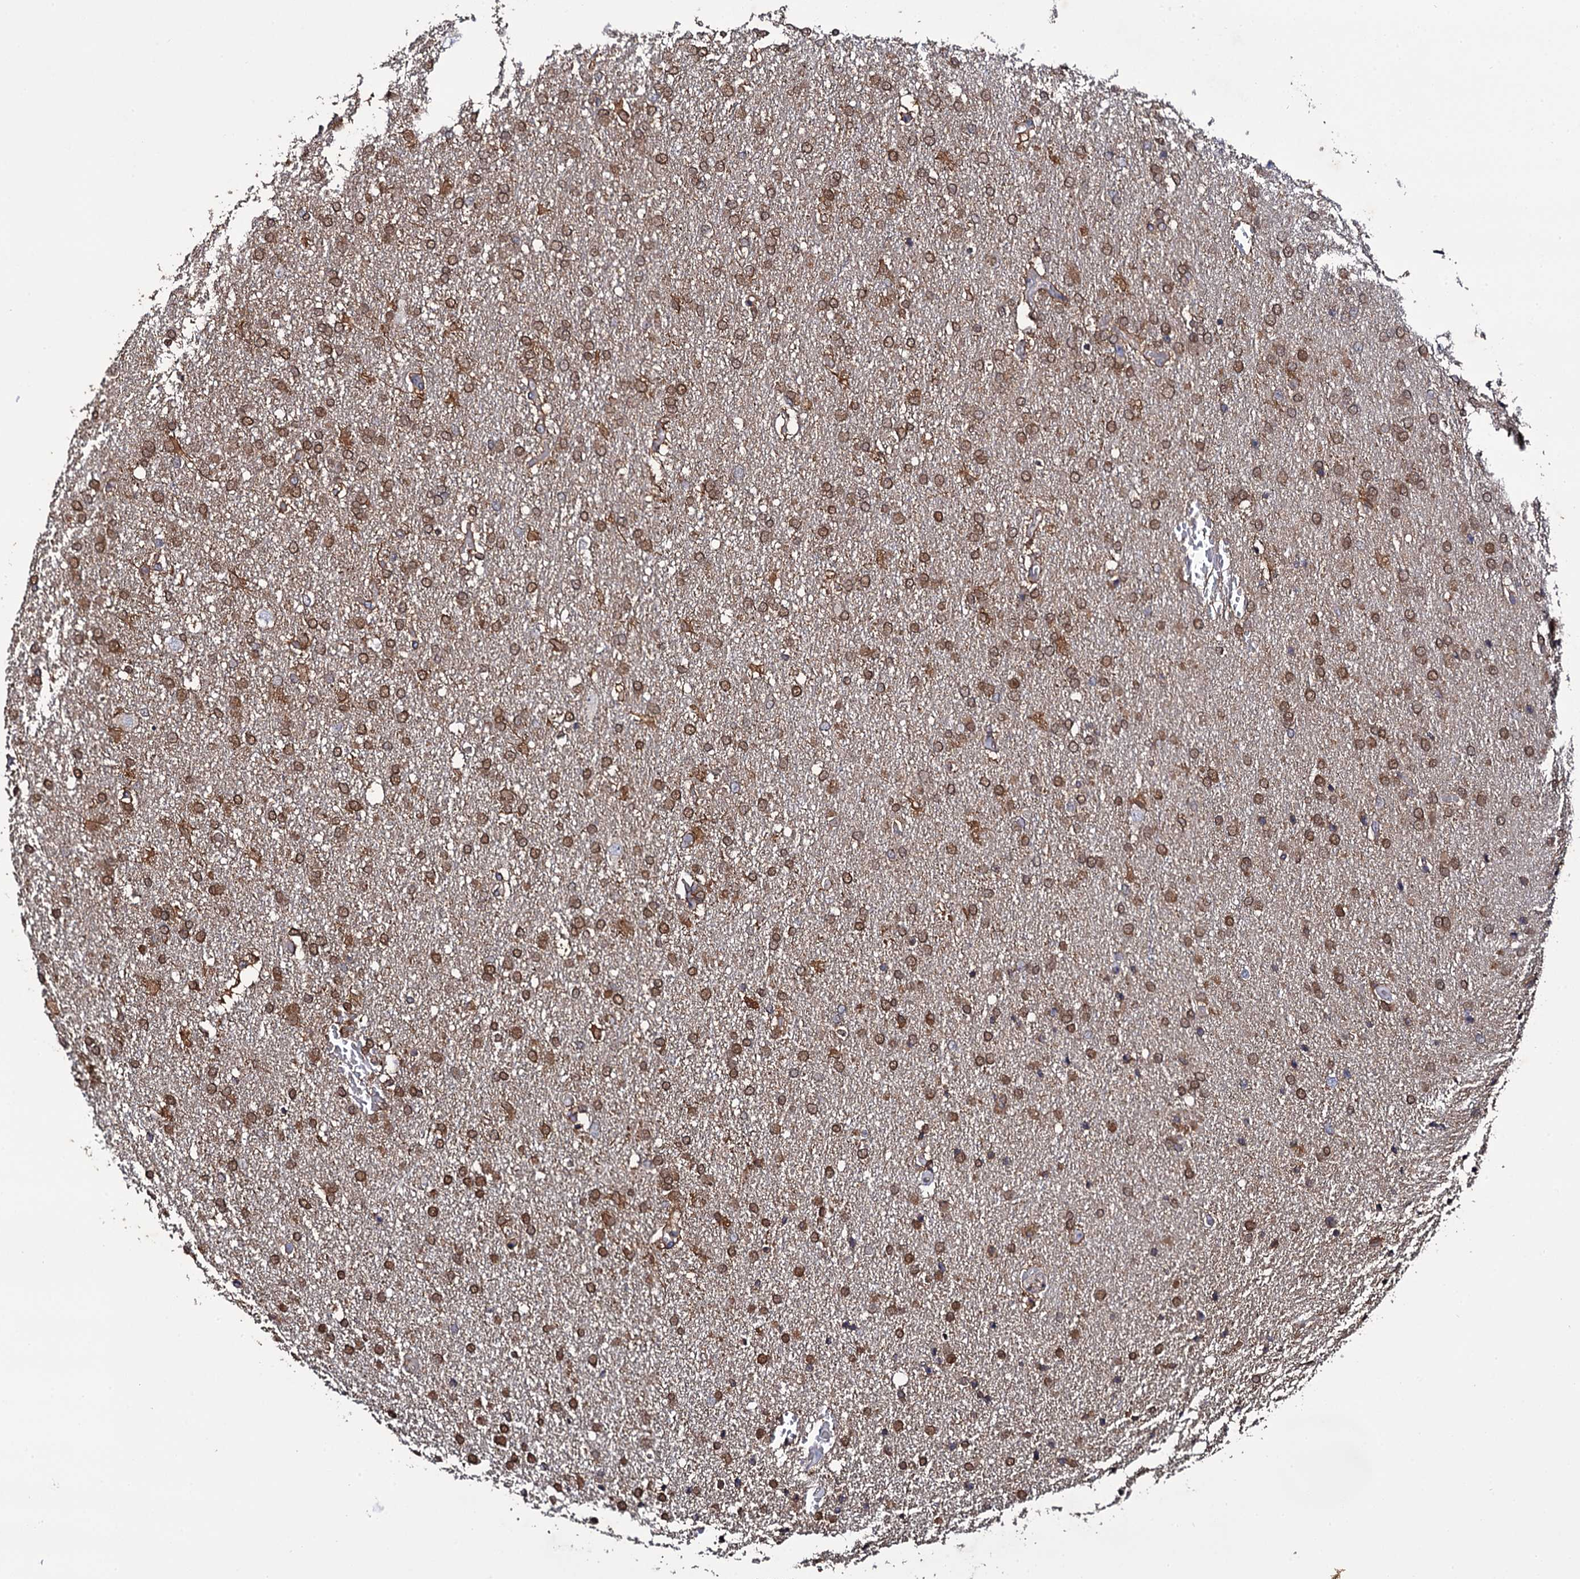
{"staining": {"intensity": "moderate", "quantity": ">75%", "location": "cytoplasmic/membranous,nuclear"}, "tissue": "glioma", "cell_type": "Tumor cells", "image_type": "cancer", "snomed": [{"axis": "morphology", "description": "Glioma, malignant, High grade"}, {"axis": "topography", "description": "Brain"}], "caption": "Moderate cytoplasmic/membranous and nuclear protein expression is present in about >75% of tumor cells in malignant glioma (high-grade). The staining is performed using DAB brown chromogen to label protein expression. The nuclei are counter-stained blue using hematoxylin.", "gene": "CRYL1", "patient": {"sex": "male", "age": 72}}